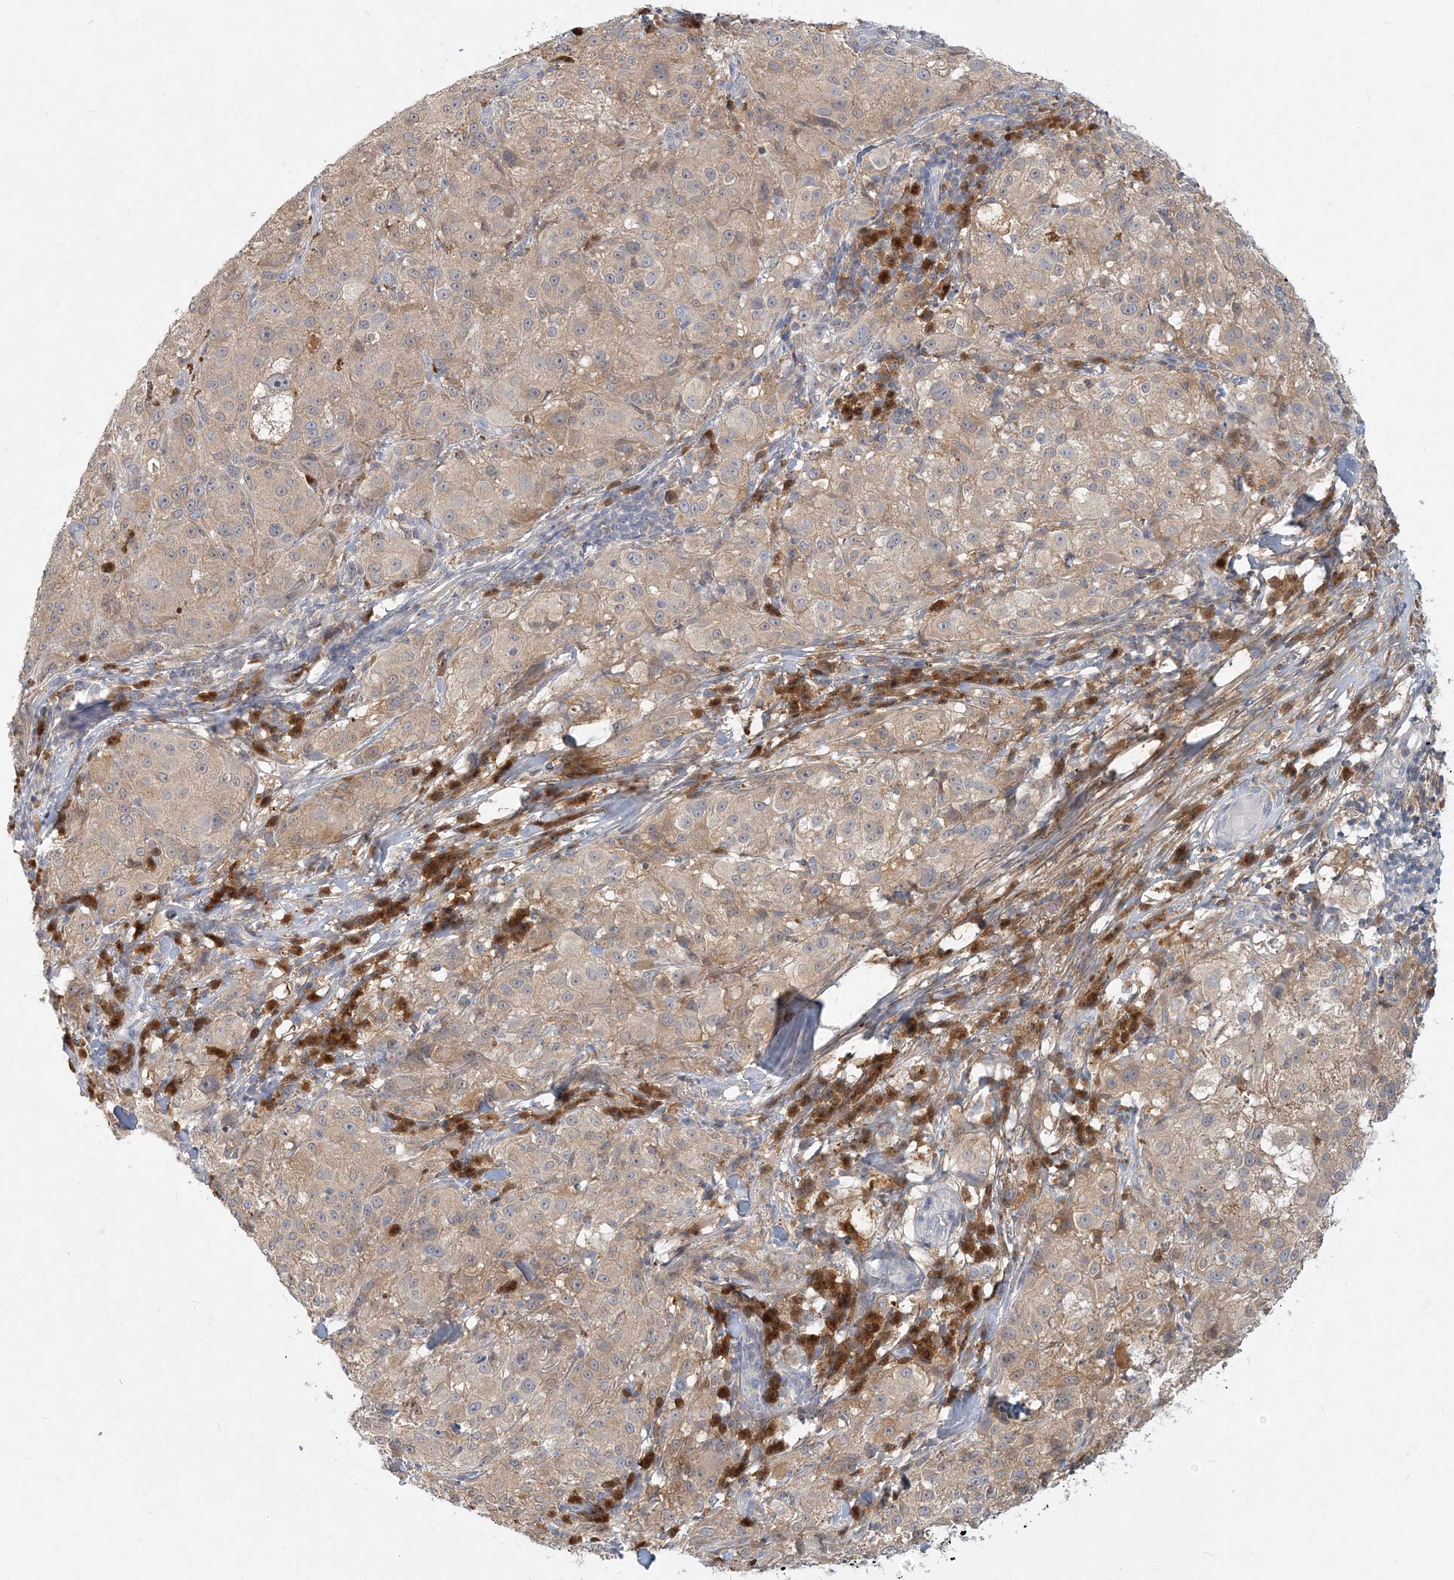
{"staining": {"intensity": "weak", "quantity": "25%-75%", "location": "cytoplasmic/membranous"}, "tissue": "melanoma", "cell_type": "Tumor cells", "image_type": "cancer", "snomed": [{"axis": "morphology", "description": "Necrosis, NOS"}, {"axis": "morphology", "description": "Malignant melanoma, NOS"}, {"axis": "topography", "description": "Skin"}], "caption": "Melanoma tissue demonstrates weak cytoplasmic/membranous positivity in approximately 25%-75% of tumor cells Immunohistochemistry stains the protein of interest in brown and the nuclei are stained blue.", "gene": "GMPPA", "patient": {"sex": "female", "age": 87}}